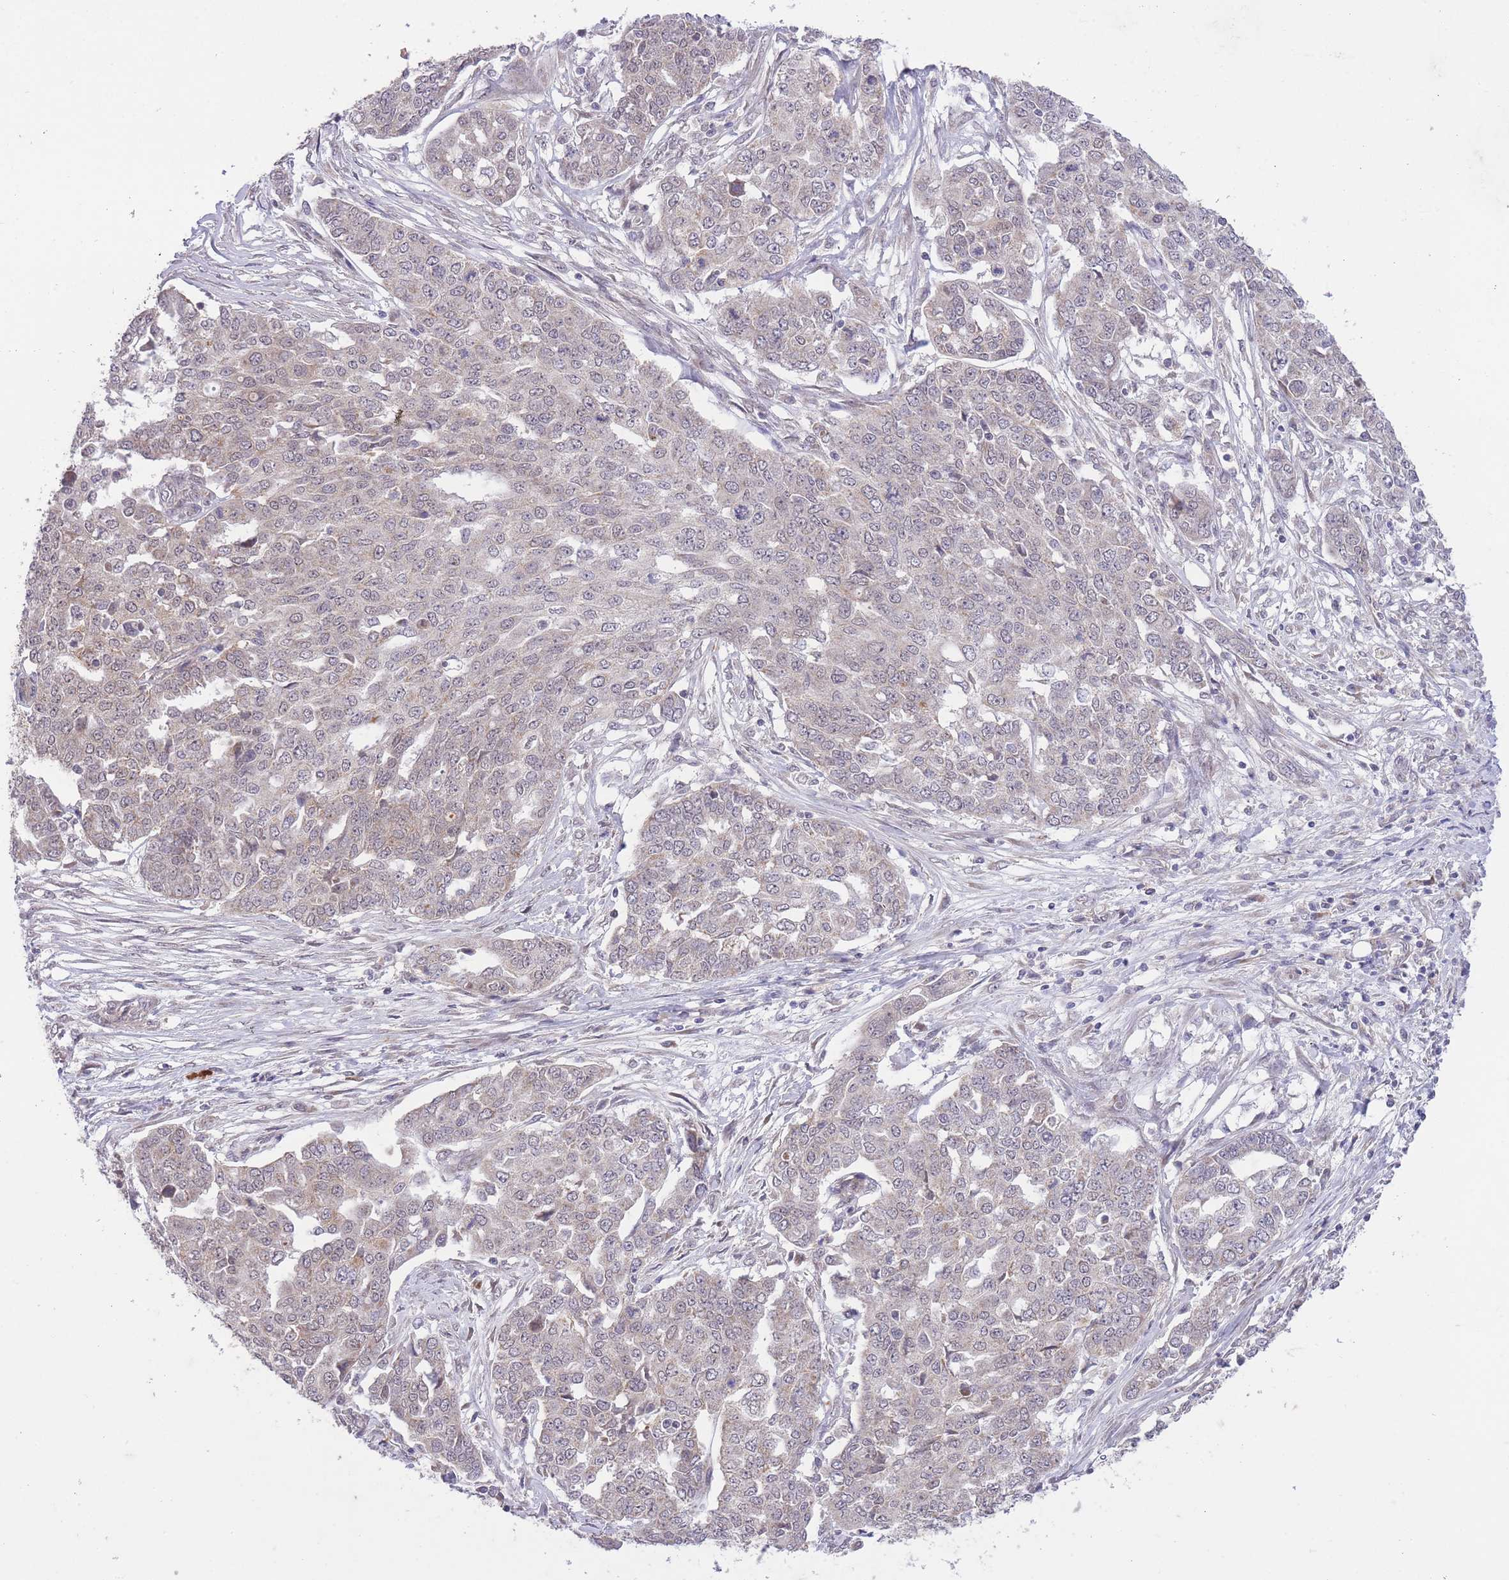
{"staining": {"intensity": "negative", "quantity": "none", "location": "none"}, "tissue": "ovarian cancer", "cell_type": "Tumor cells", "image_type": "cancer", "snomed": [{"axis": "morphology", "description": "Cystadenocarcinoma, serous, NOS"}, {"axis": "topography", "description": "Soft tissue"}, {"axis": "topography", "description": "Ovary"}], "caption": "Ovarian cancer was stained to show a protein in brown. There is no significant positivity in tumor cells.", "gene": "ELOA2", "patient": {"sex": "female", "age": 57}}